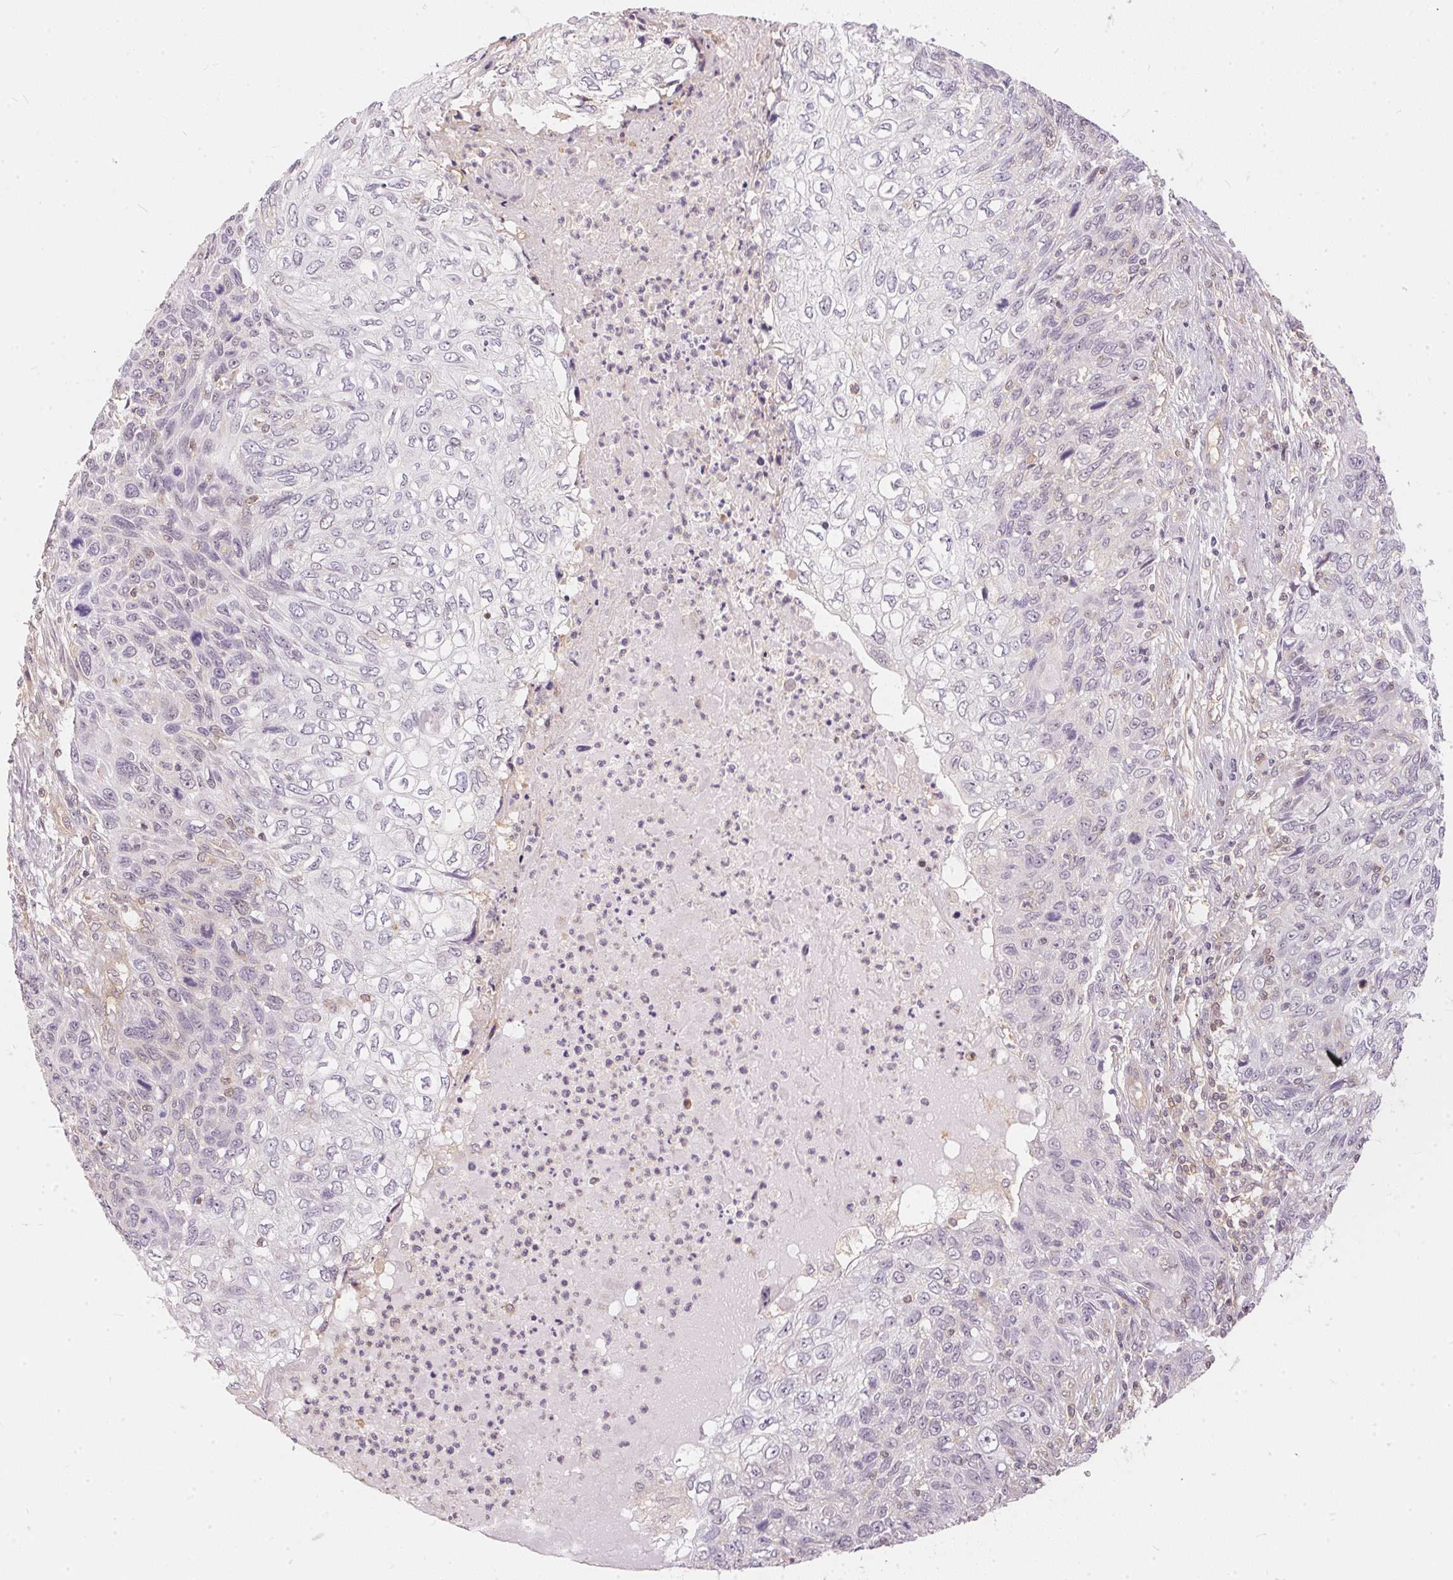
{"staining": {"intensity": "negative", "quantity": "none", "location": "none"}, "tissue": "skin cancer", "cell_type": "Tumor cells", "image_type": "cancer", "snomed": [{"axis": "morphology", "description": "Squamous cell carcinoma, NOS"}, {"axis": "topography", "description": "Skin"}], "caption": "IHC histopathology image of skin squamous cell carcinoma stained for a protein (brown), which exhibits no staining in tumor cells. Brightfield microscopy of IHC stained with DAB (brown) and hematoxylin (blue), captured at high magnification.", "gene": "BLMH", "patient": {"sex": "male", "age": 92}}